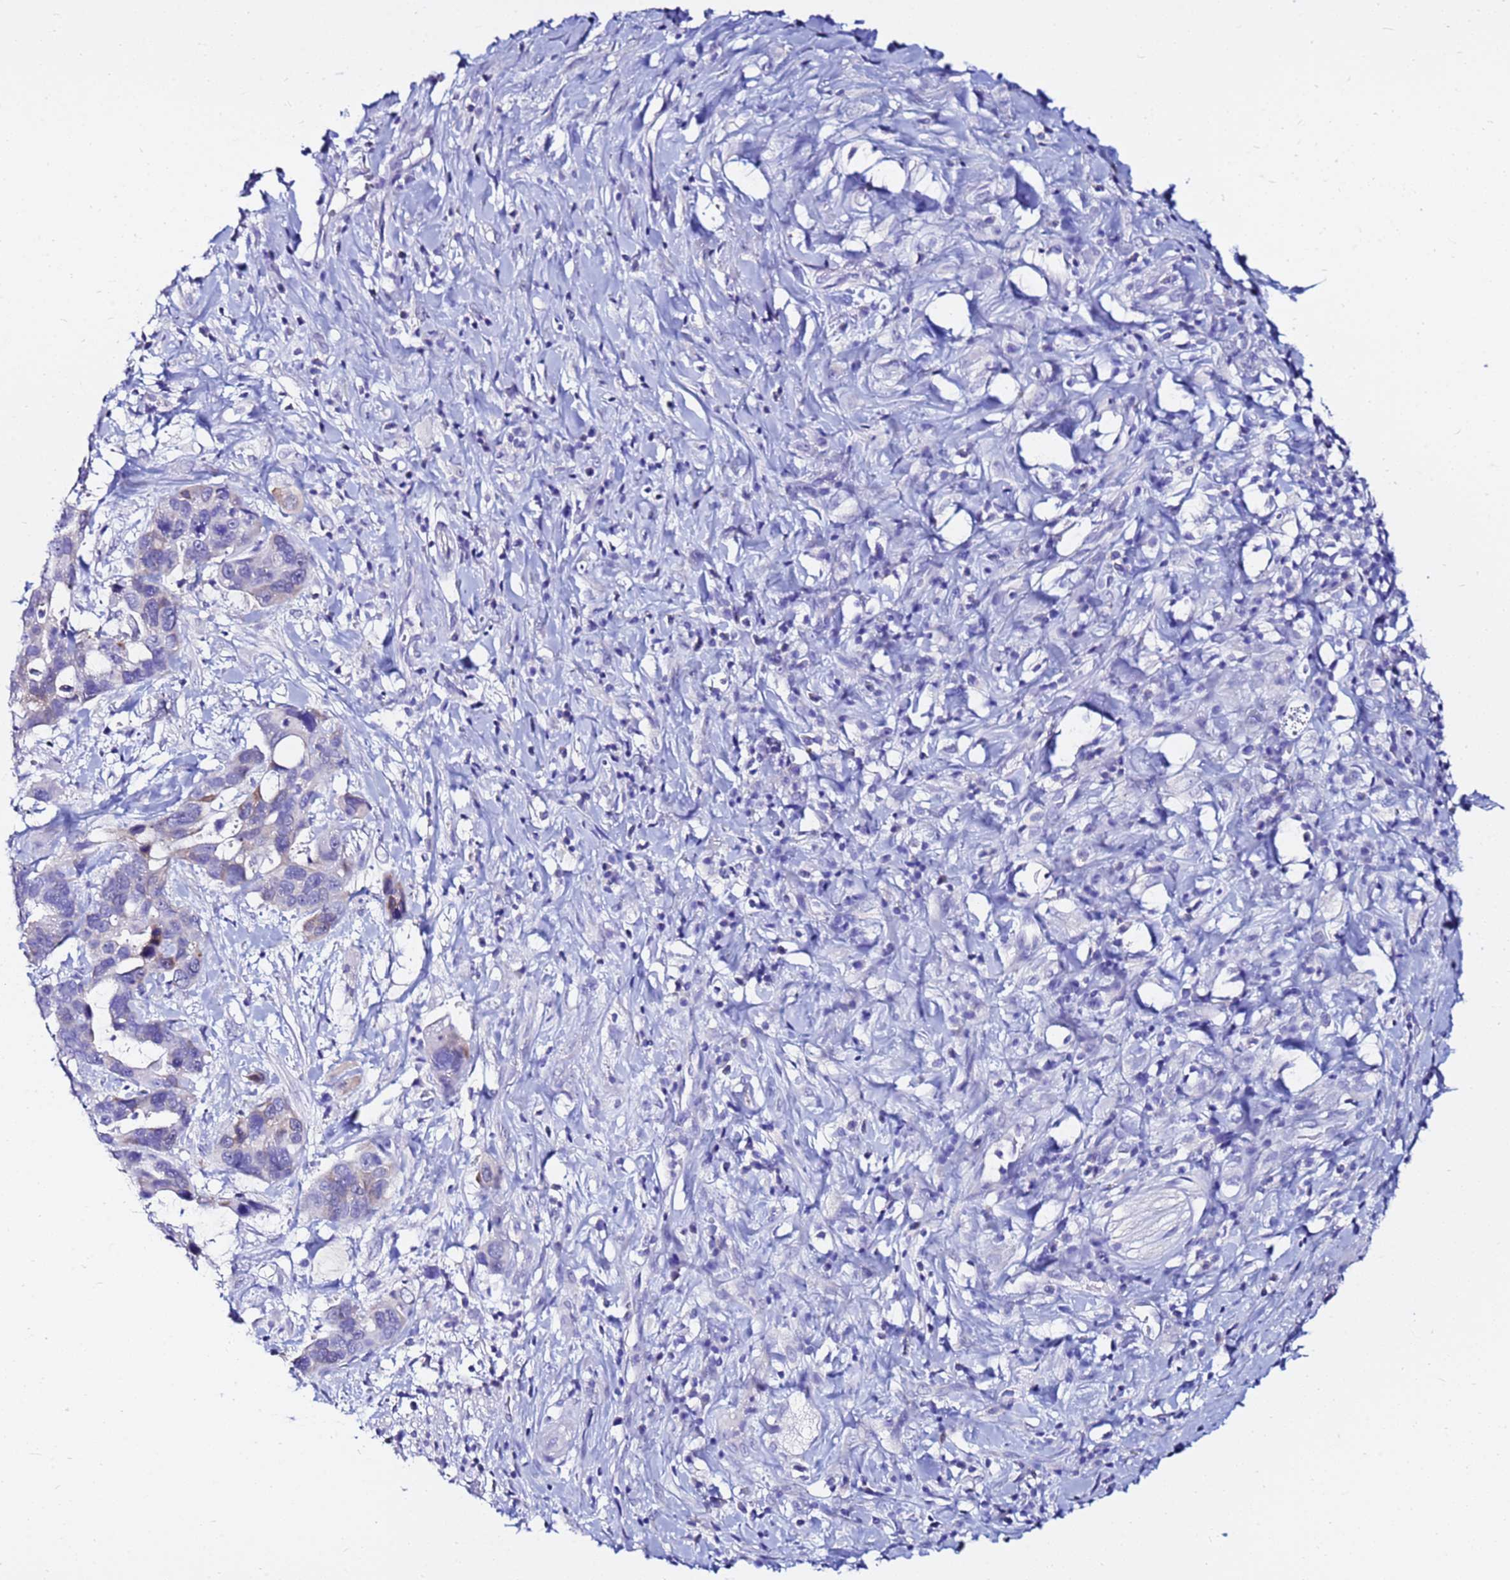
{"staining": {"intensity": "weak", "quantity": "<25%", "location": "cytoplasmic/membranous"}, "tissue": "pancreatic cancer", "cell_type": "Tumor cells", "image_type": "cancer", "snomed": [{"axis": "morphology", "description": "Normal tissue, NOS"}, {"axis": "morphology", "description": "Adenocarcinoma, NOS"}, {"axis": "topography", "description": "Lymph node"}, {"axis": "topography", "description": "Pancreas"}], "caption": "Pancreatic adenocarcinoma stained for a protein using IHC demonstrates no positivity tumor cells.", "gene": "PPP1R14C", "patient": {"sex": "female", "age": 67}}